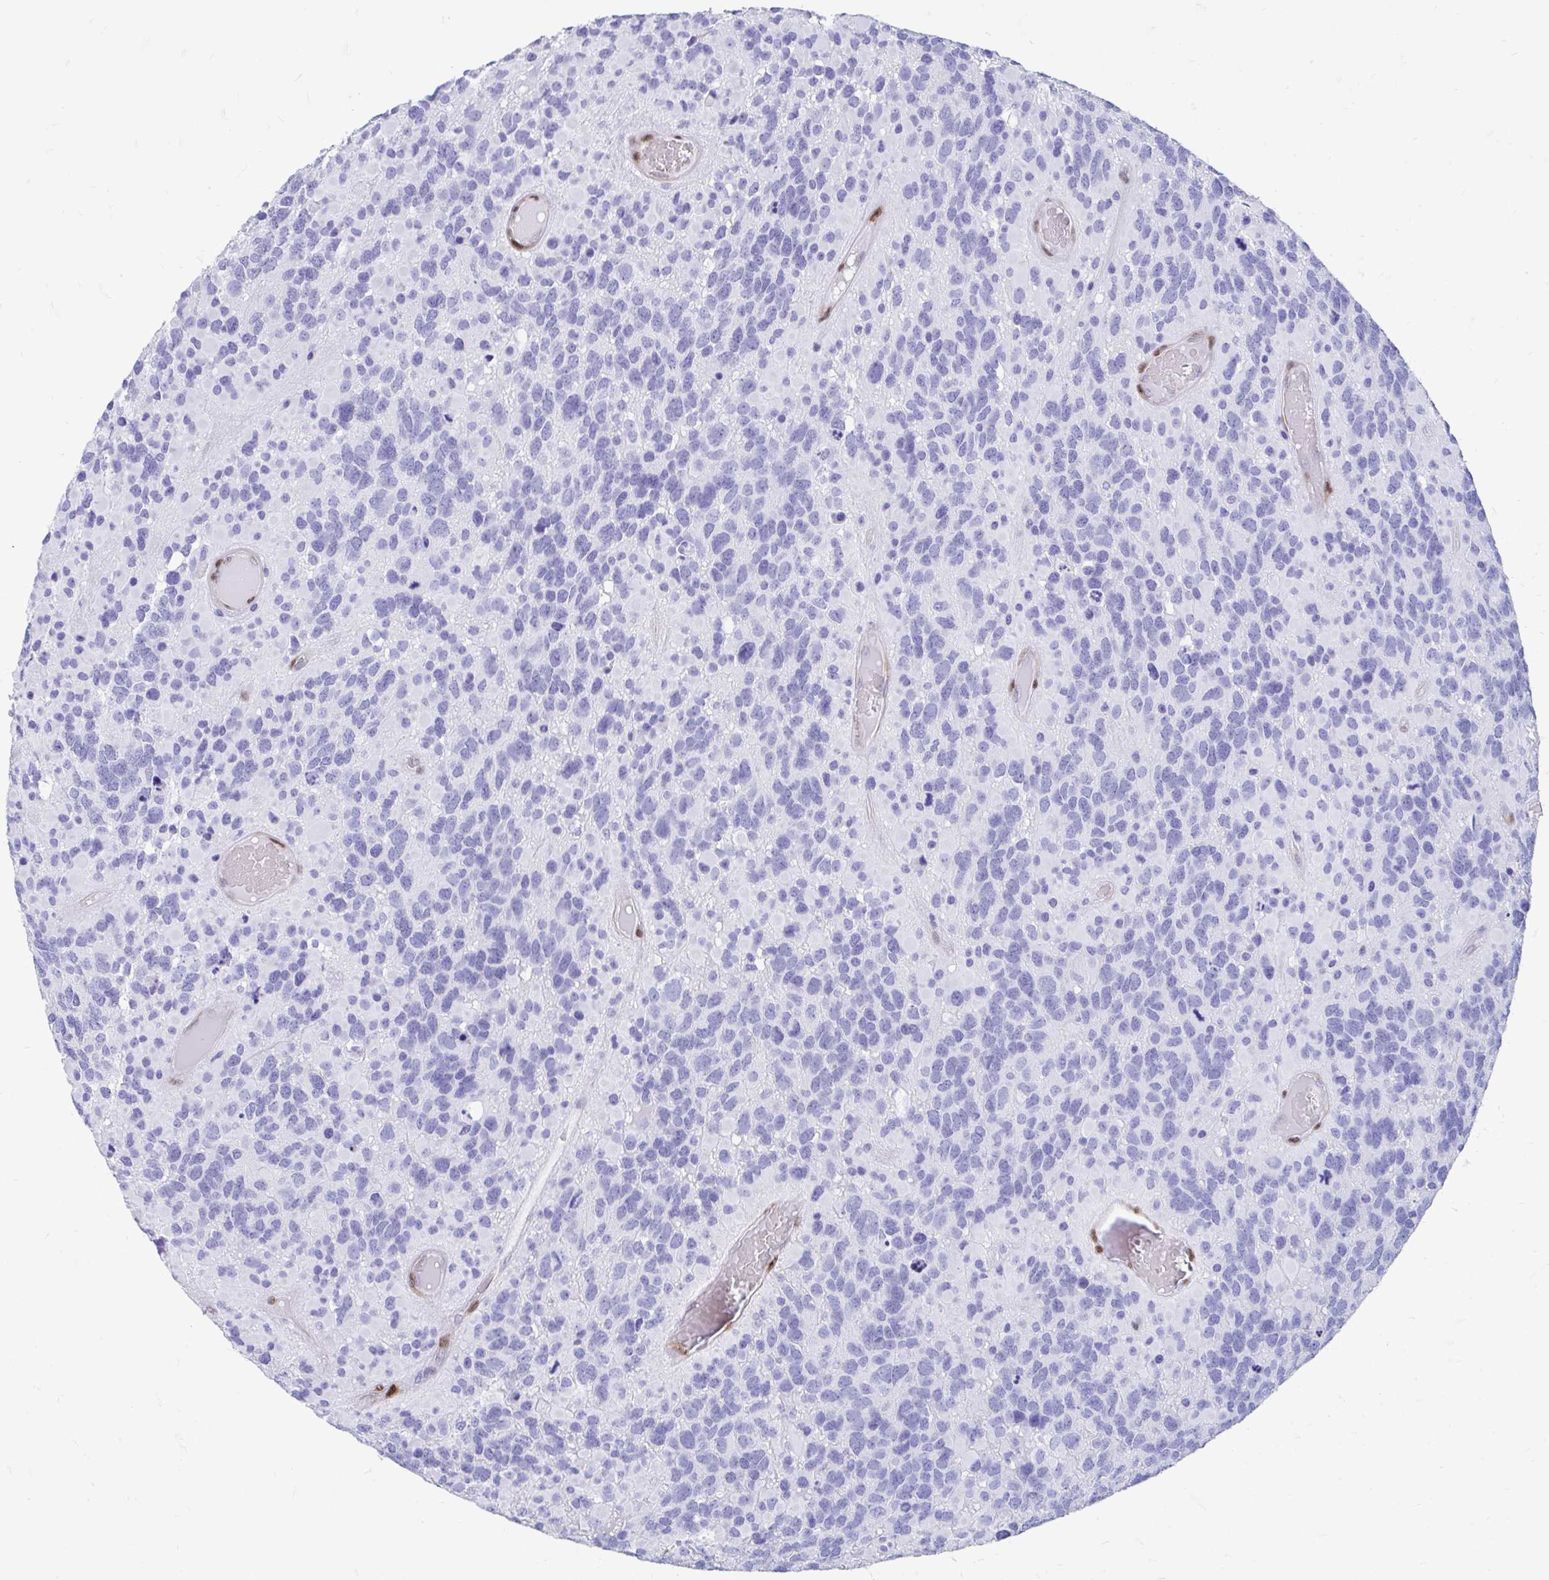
{"staining": {"intensity": "negative", "quantity": "none", "location": "none"}, "tissue": "glioma", "cell_type": "Tumor cells", "image_type": "cancer", "snomed": [{"axis": "morphology", "description": "Glioma, malignant, High grade"}, {"axis": "topography", "description": "Brain"}], "caption": "Glioma was stained to show a protein in brown. There is no significant positivity in tumor cells.", "gene": "RBPMS", "patient": {"sex": "female", "age": 40}}